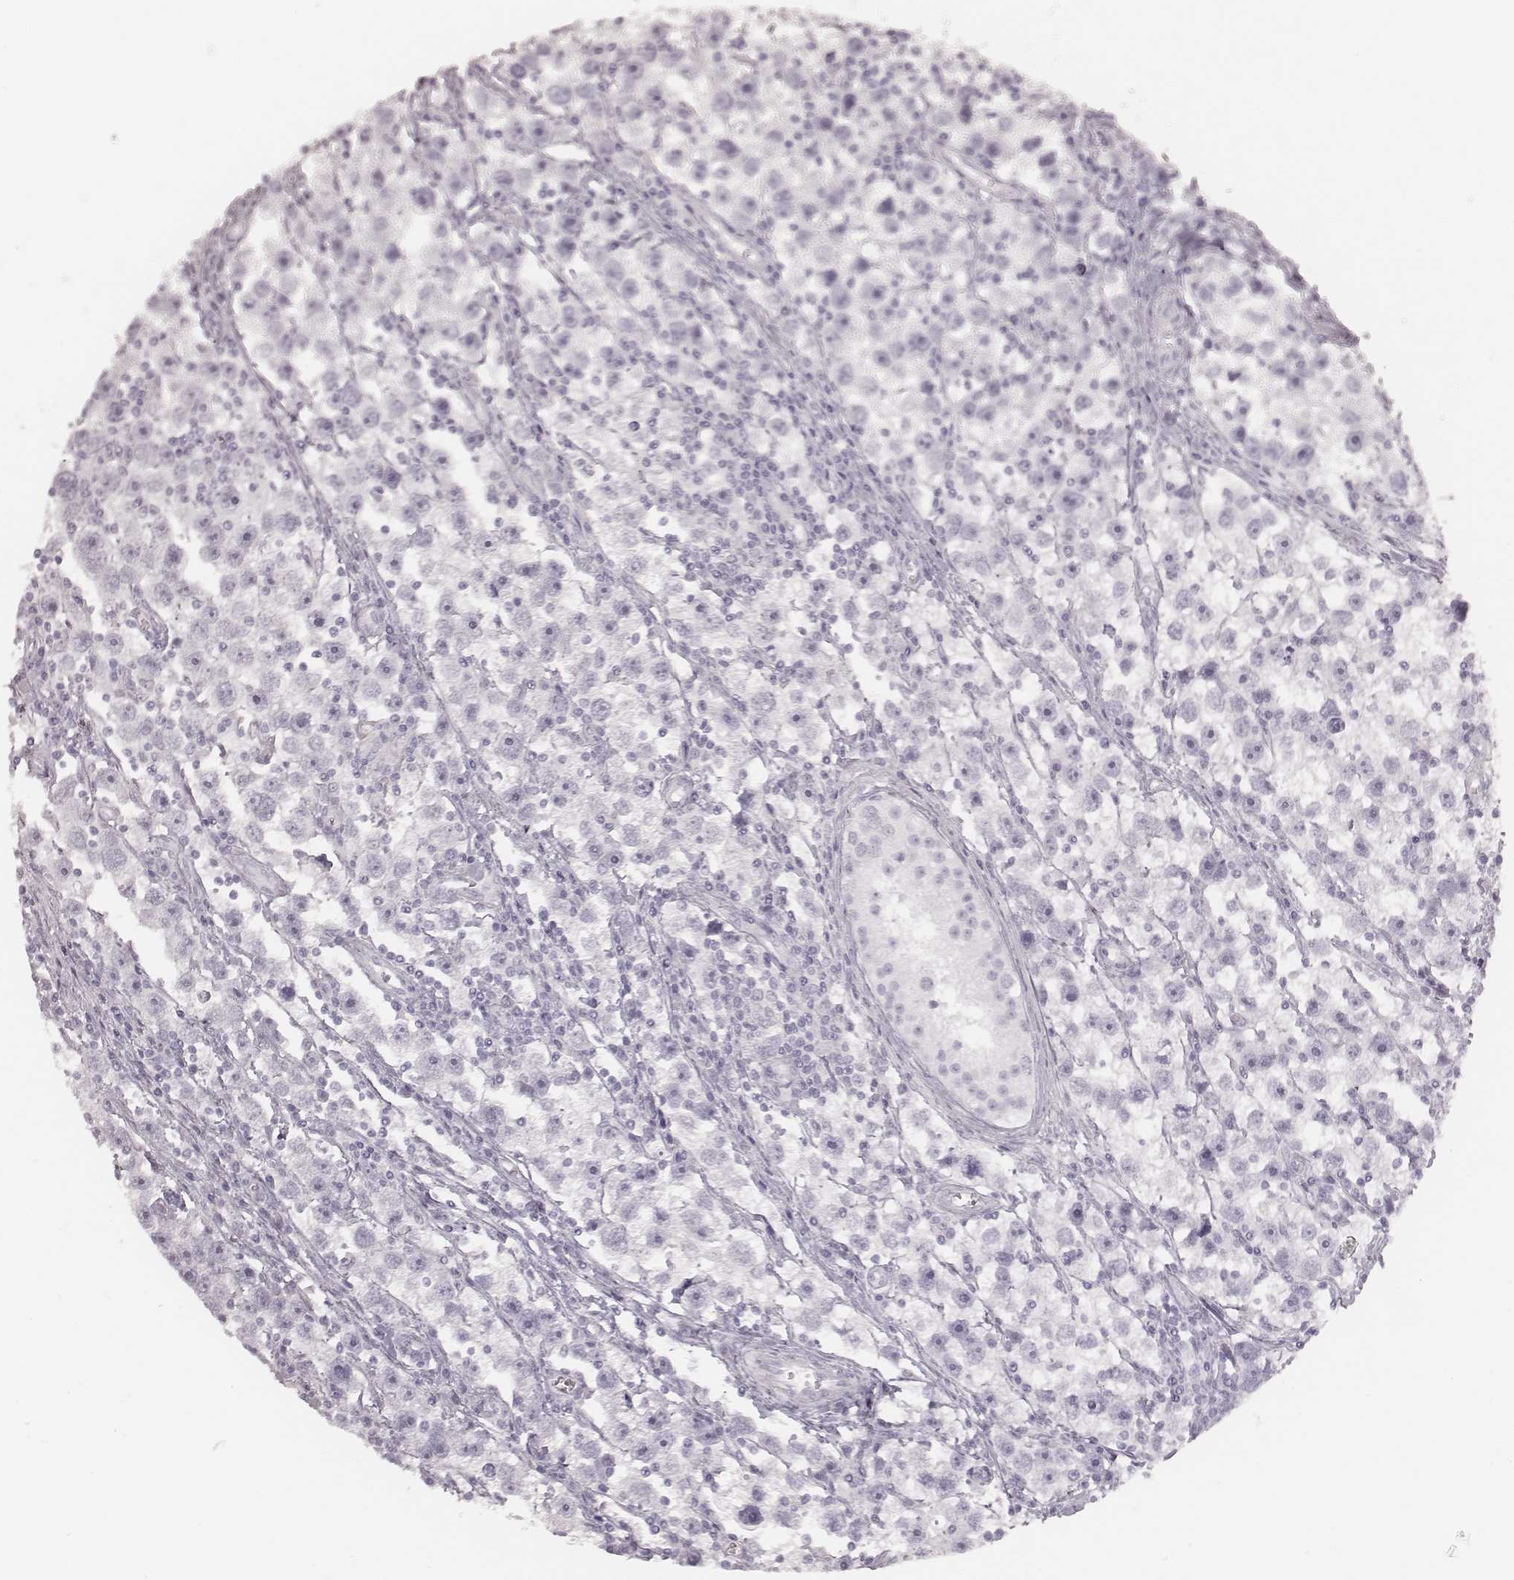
{"staining": {"intensity": "negative", "quantity": "none", "location": "none"}, "tissue": "testis cancer", "cell_type": "Tumor cells", "image_type": "cancer", "snomed": [{"axis": "morphology", "description": "Seminoma, NOS"}, {"axis": "topography", "description": "Testis"}], "caption": "The micrograph shows no staining of tumor cells in testis seminoma.", "gene": "KRT34", "patient": {"sex": "male", "age": 30}}